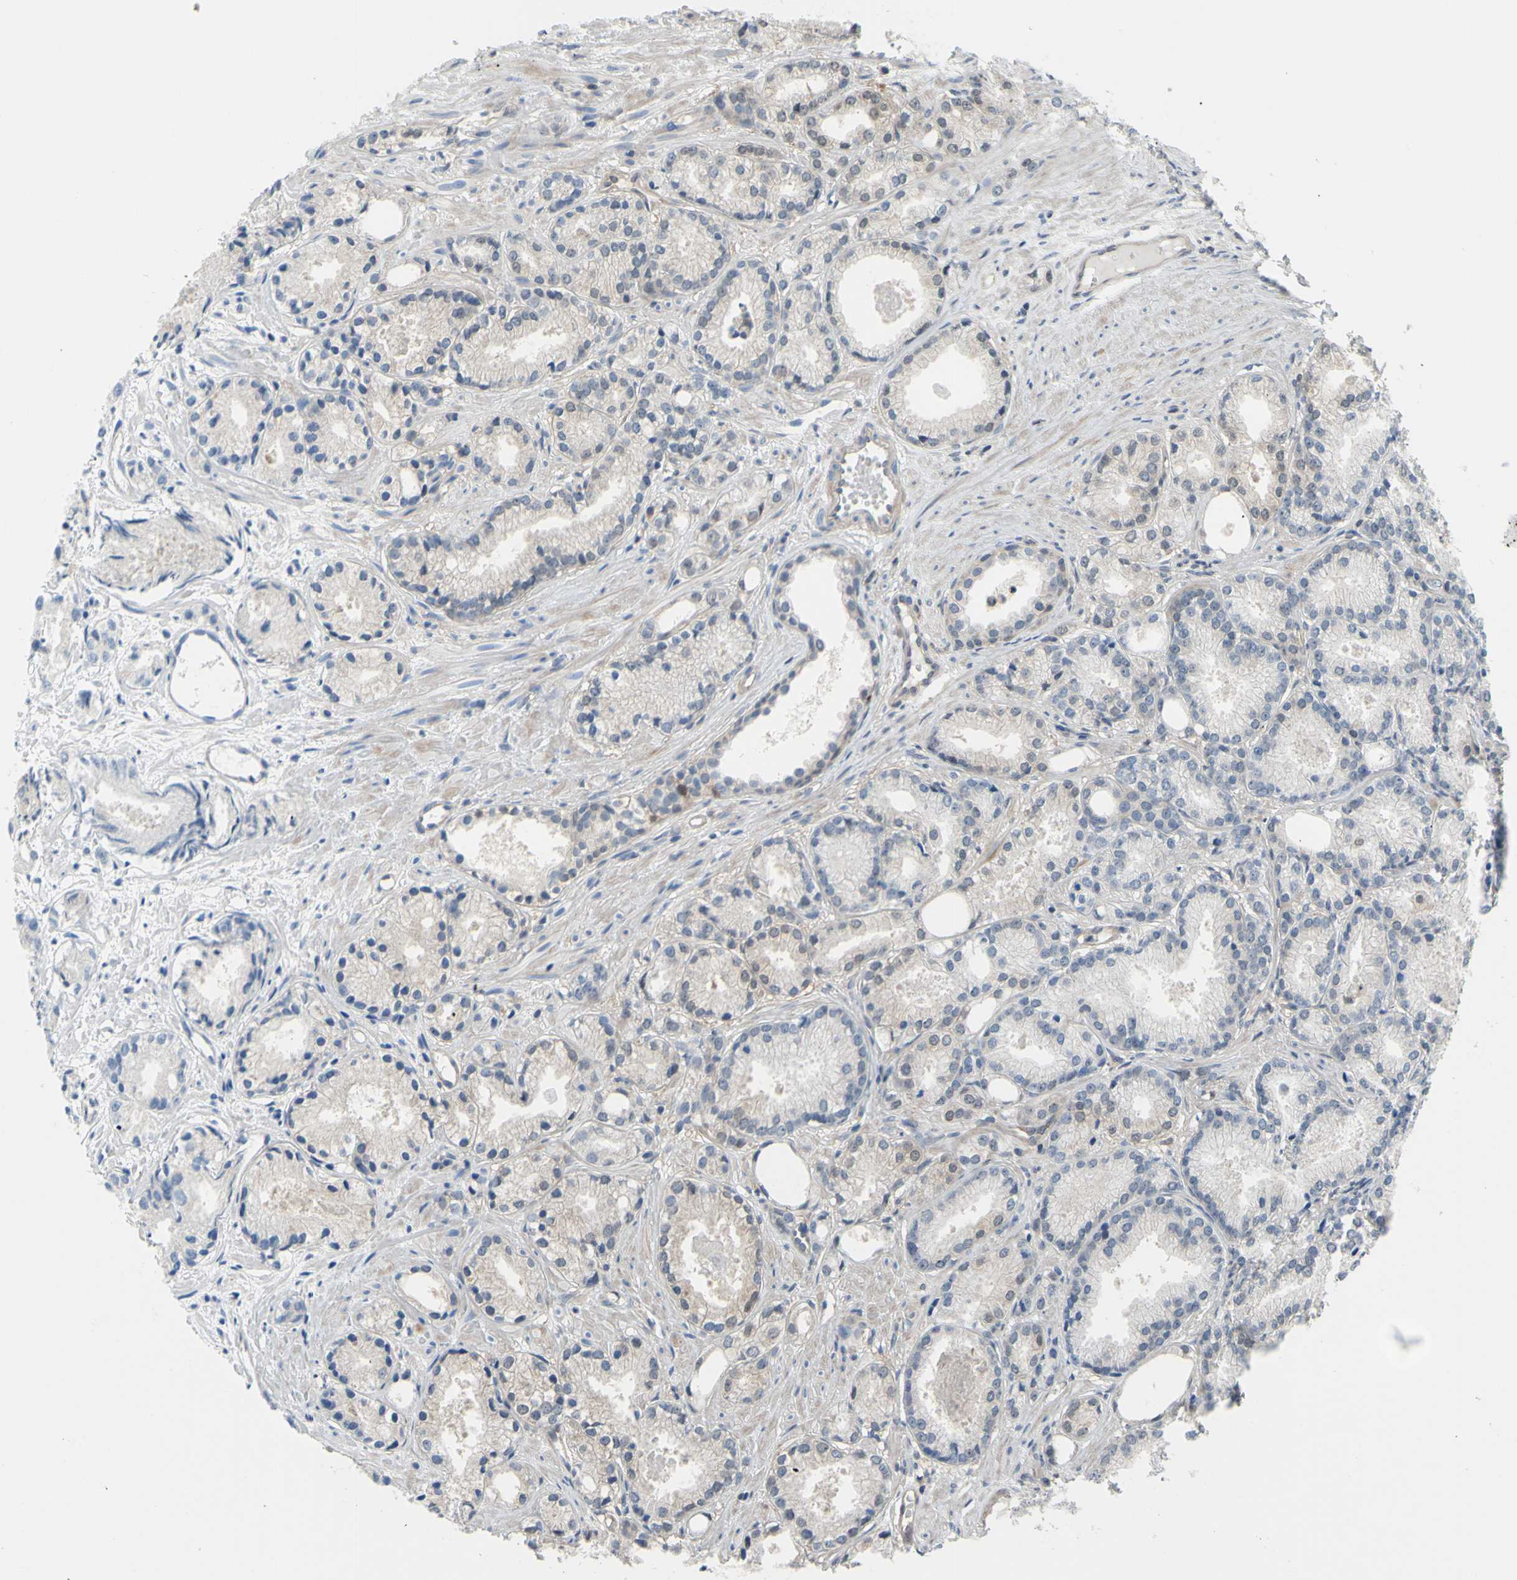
{"staining": {"intensity": "negative", "quantity": "none", "location": "none"}, "tissue": "prostate cancer", "cell_type": "Tumor cells", "image_type": "cancer", "snomed": [{"axis": "morphology", "description": "Adenocarcinoma, Low grade"}, {"axis": "topography", "description": "Prostate"}], "caption": "Image shows no protein expression in tumor cells of adenocarcinoma (low-grade) (prostate) tissue. (DAB (3,3'-diaminobenzidine) immunohistochemistry (IHC) visualized using brightfield microscopy, high magnification).", "gene": "UPK3B", "patient": {"sex": "male", "age": 72}}